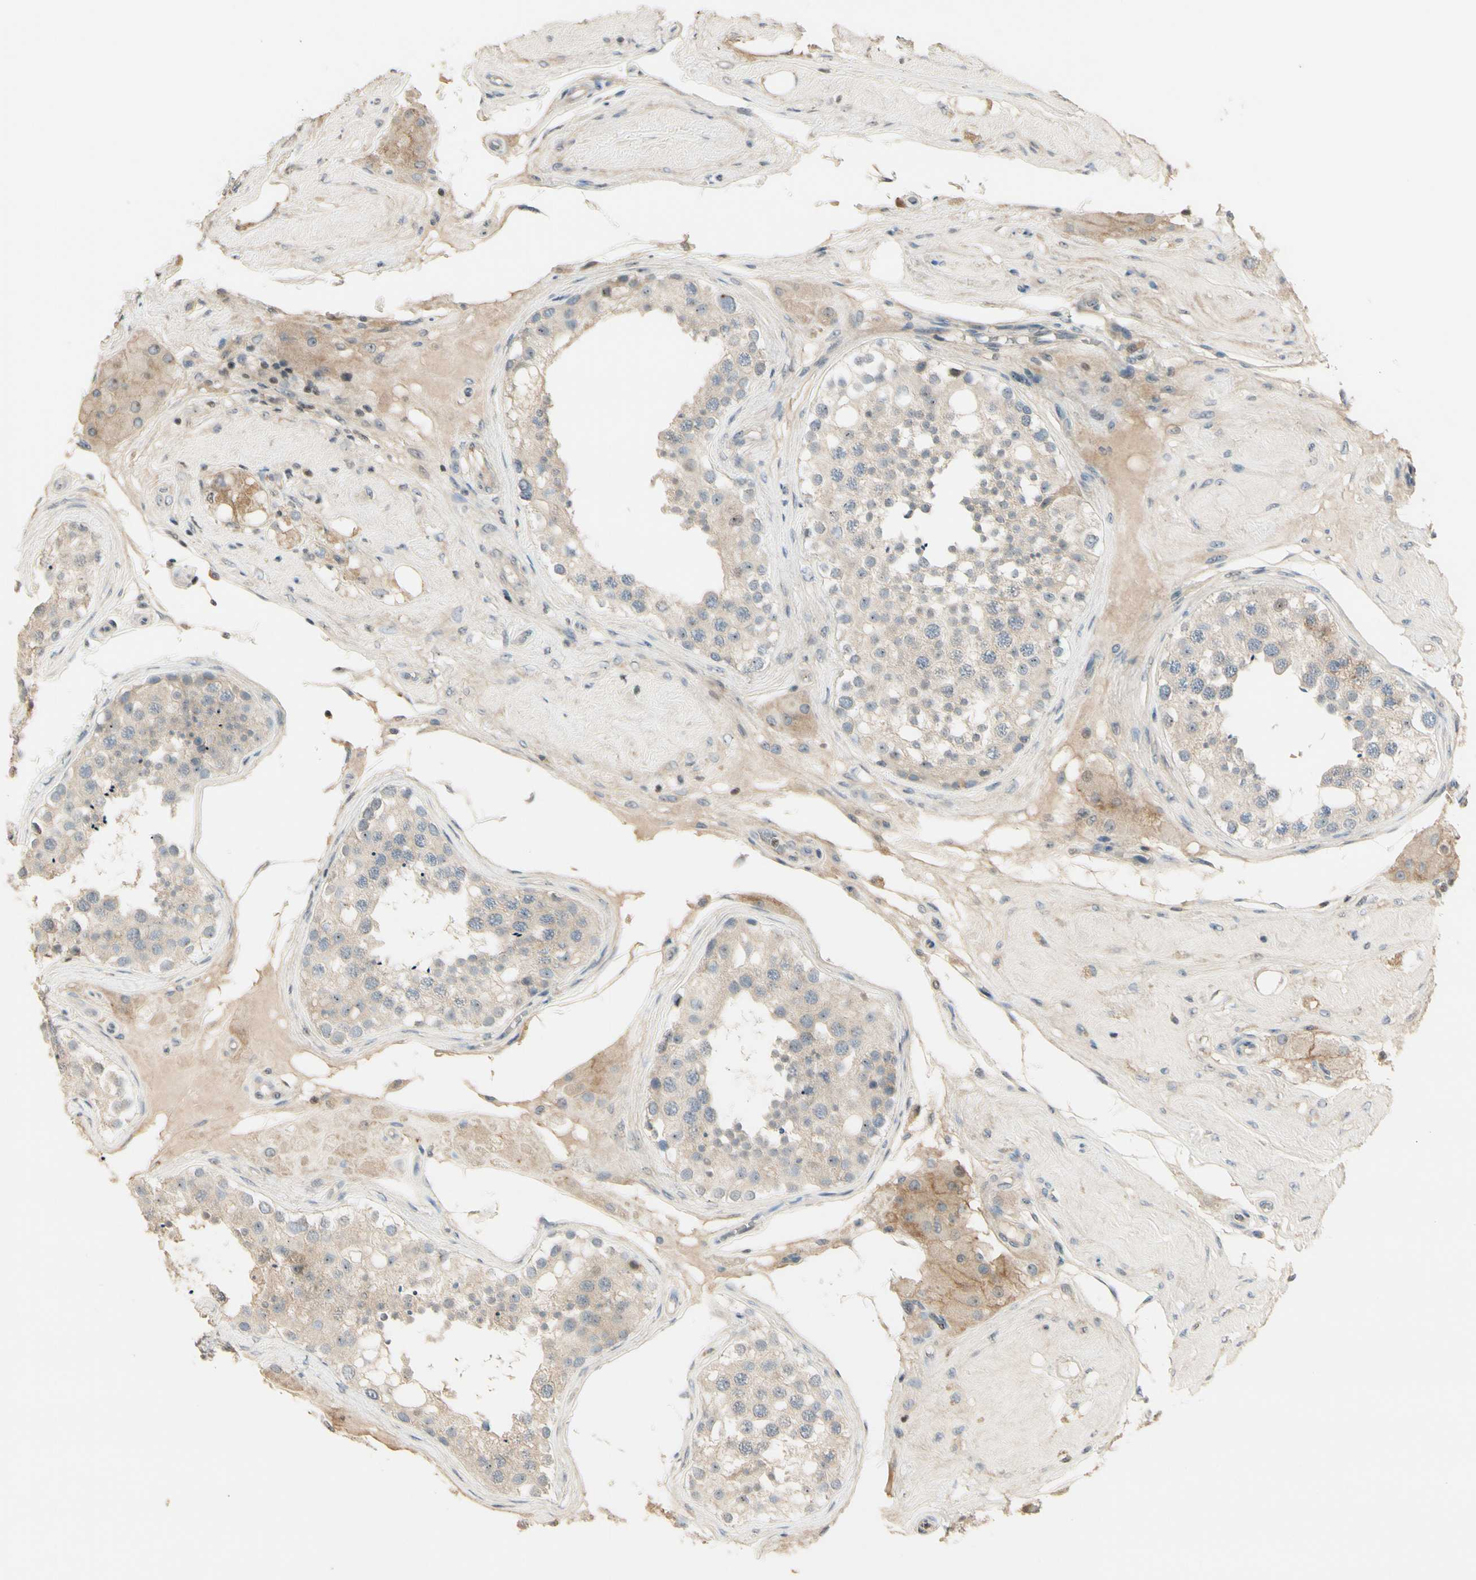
{"staining": {"intensity": "weak", "quantity": ">75%", "location": "cytoplasmic/membranous"}, "tissue": "testis", "cell_type": "Cells in seminiferous ducts", "image_type": "normal", "snomed": [{"axis": "morphology", "description": "Normal tissue, NOS"}, {"axis": "topography", "description": "Testis"}], "caption": "The immunohistochemical stain labels weak cytoplasmic/membranous staining in cells in seminiferous ducts of normal testis. Using DAB (3,3'-diaminobenzidine) (brown) and hematoxylin (blue) stains, captured at high magnification using brightfield microscopy.", "gene": "NFYA", "patient": {"sex": "male", "age": 68}}